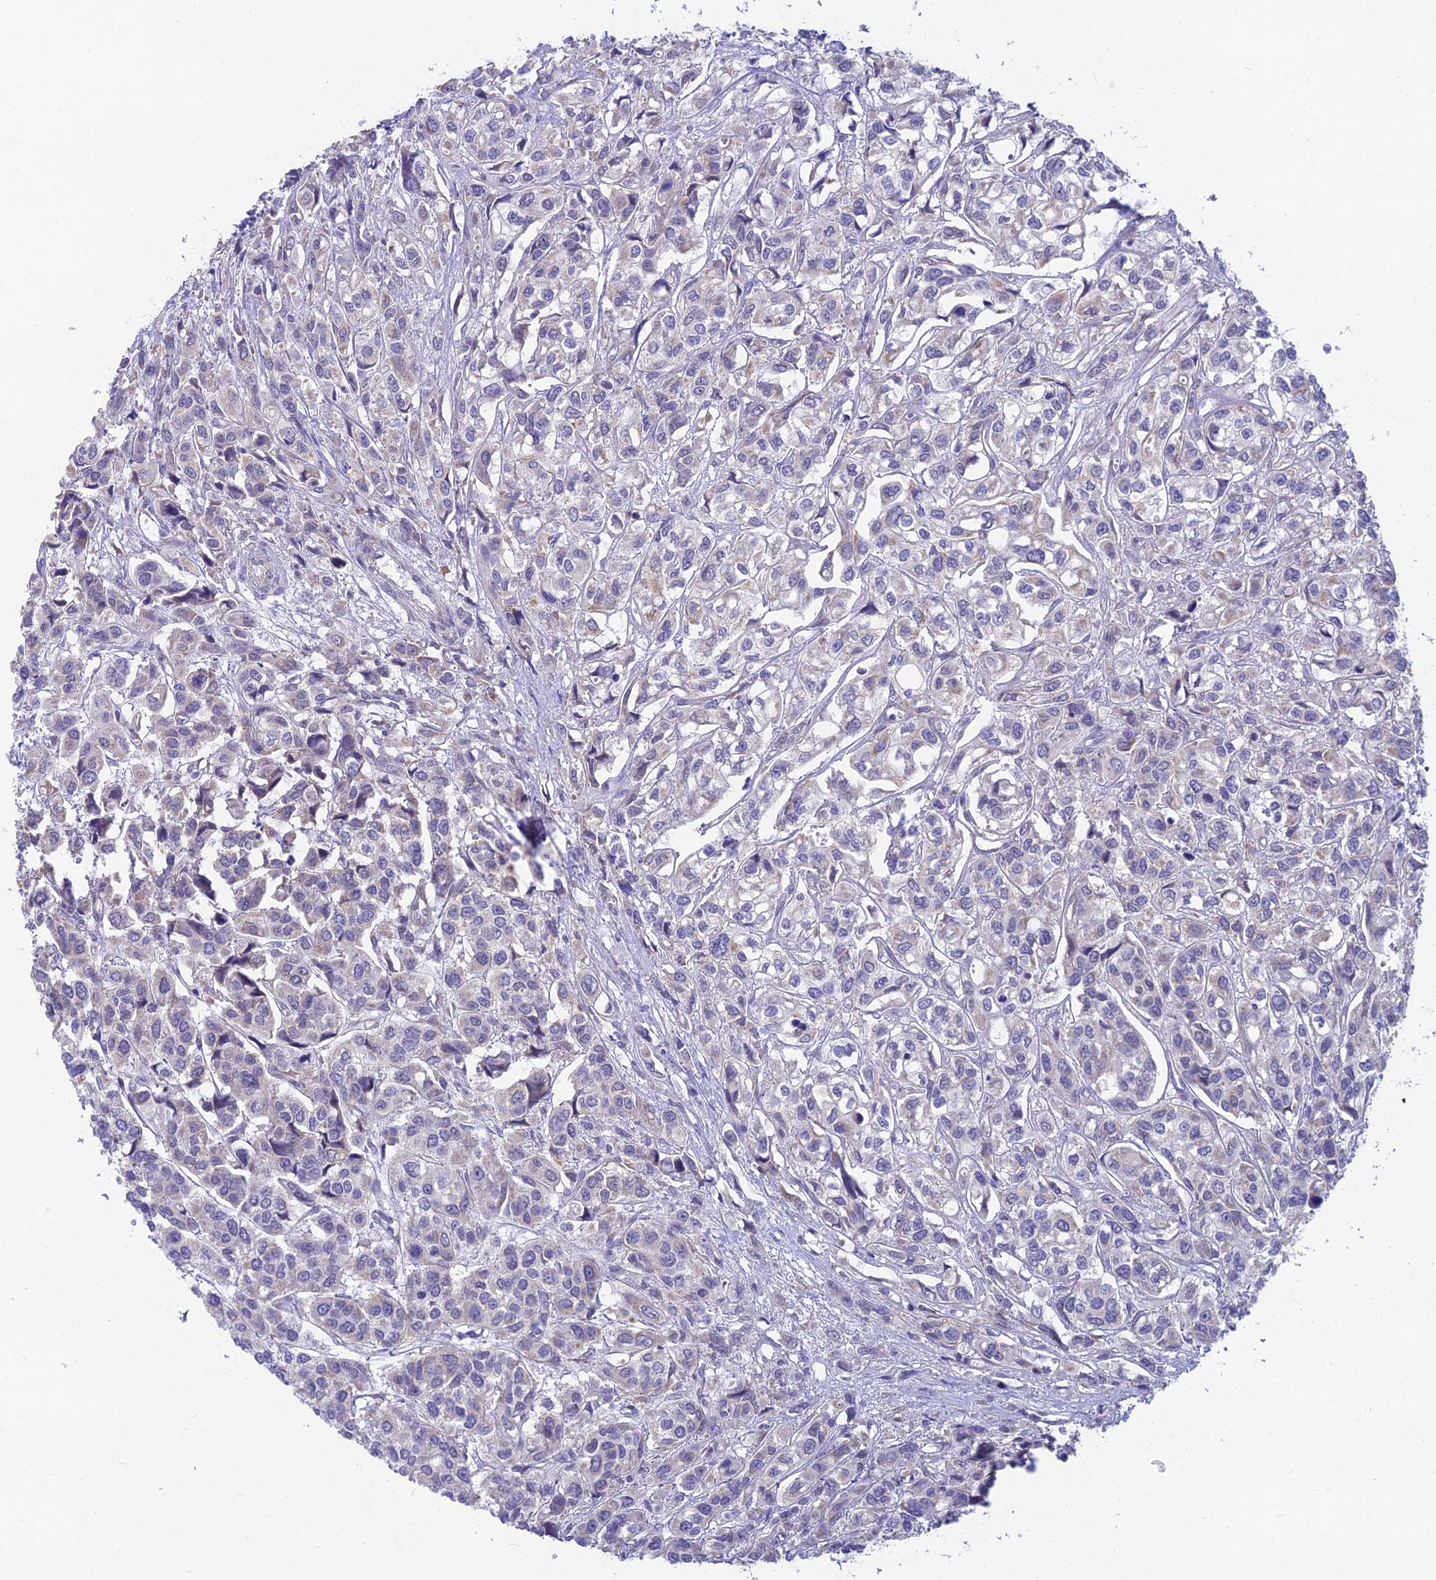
{"staining": {"intensity": "negative", "quantity": "none", "location": "none"}, "tissue": "urothelial cancer", "cell_type": "Tumor cells", "image_type": "cancer", "snomed": [{"axis": "morphology", "description": "Urothelial carcinoma, High grade"}, {"axis": "topography", "description": "Urinary bladder"}], "caption": "DAB (3,3'-diaminobenzidine) immunohistochemical staining of urothelial carcinoma (high-grade) demonstrates no significant positivity in tumor cells.", "gene": "PLAC9", "patient": {"sex": "male", "age": 67}}